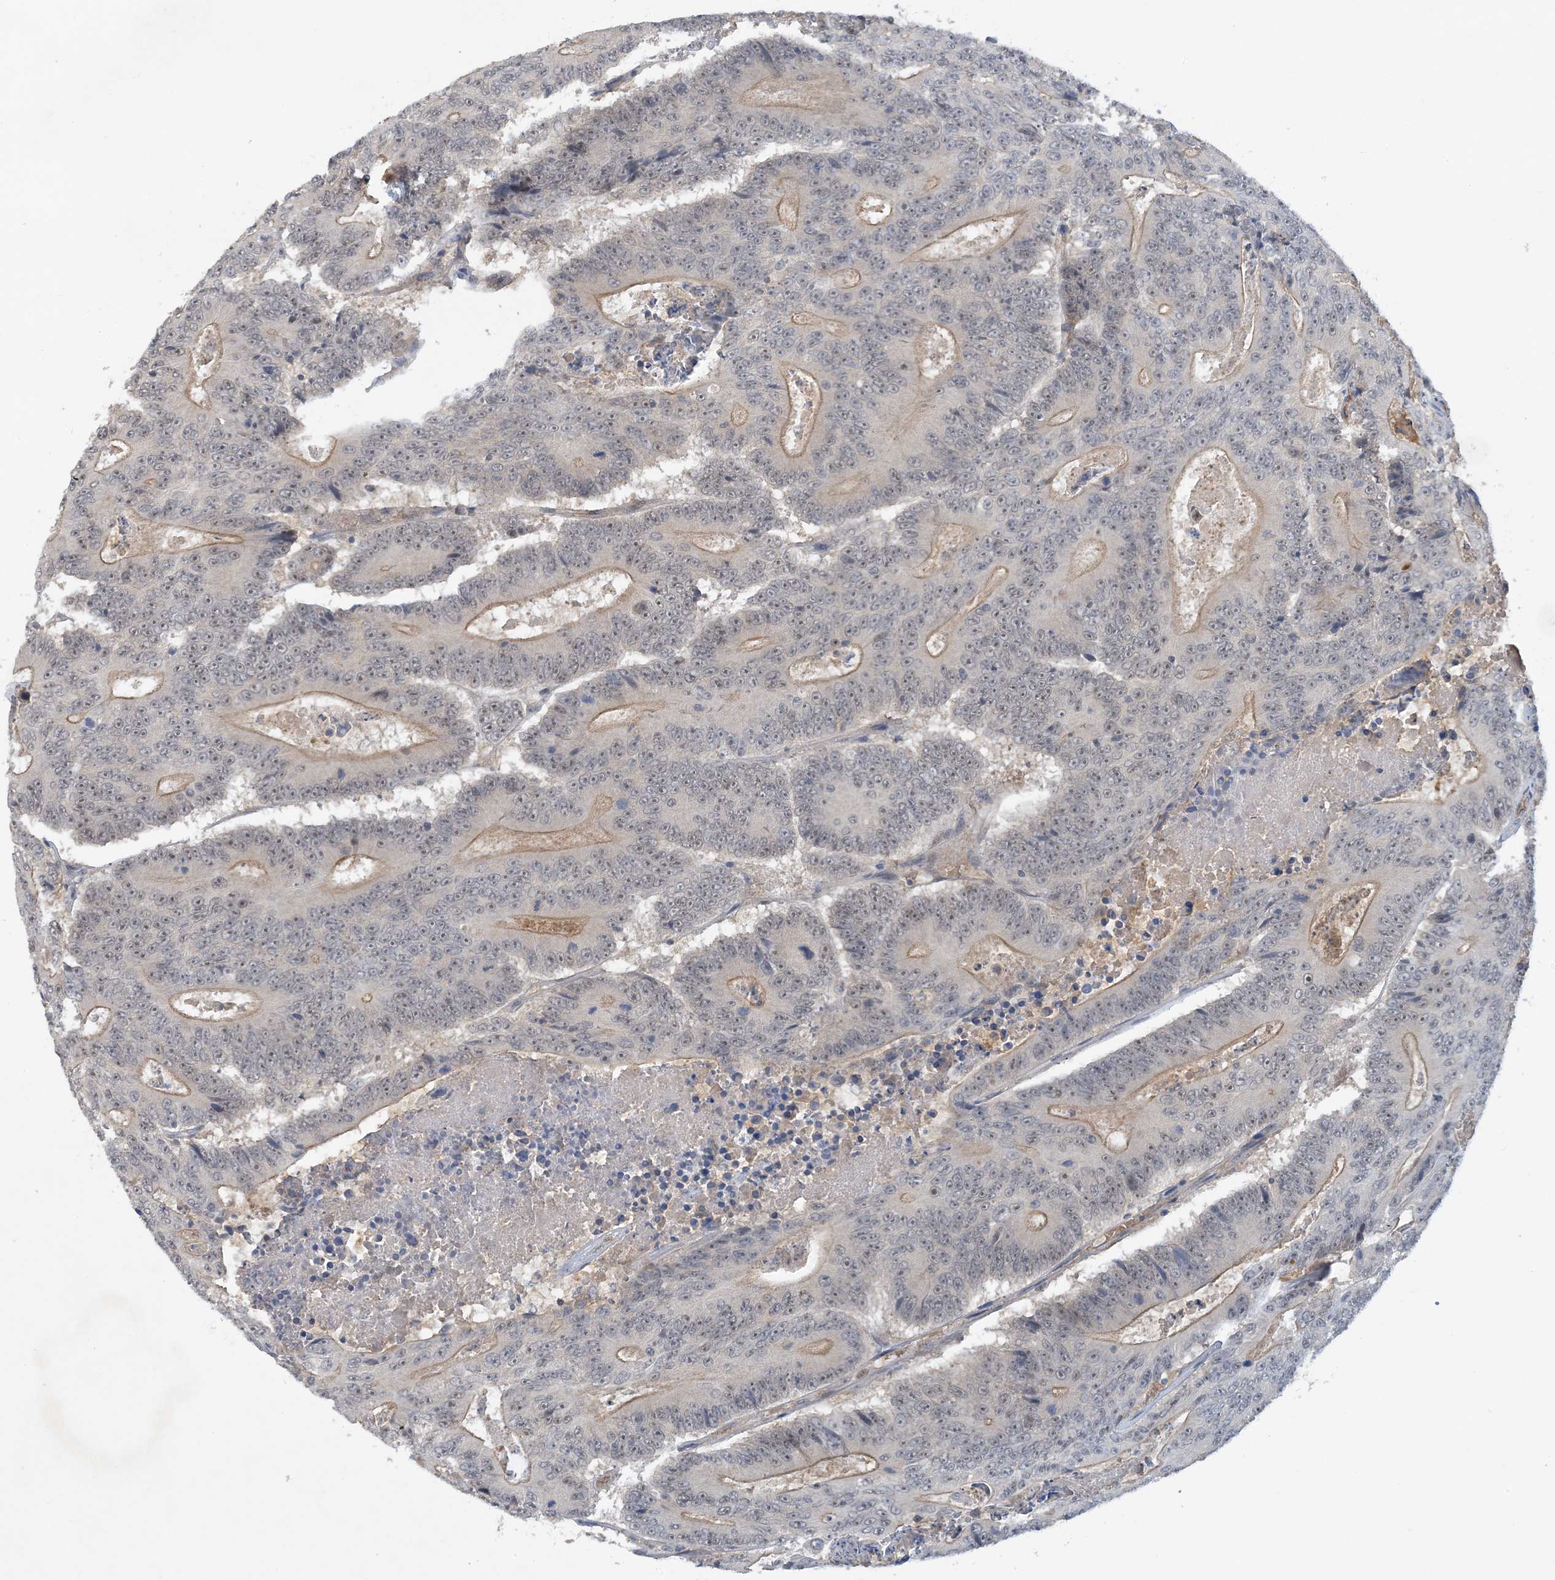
{"staining": {"intensity": "weak", "quantity": "25%-75%", "location": "cytoplasmic/membranous,nuclear"}, "tissue": "colorectal cancer", "cell_type": "Tumor cells", "image_type": "cancer", "snomed": [{"axis": "morphology", "description": "Adenocarcinoma, NOS"}, {"axis": "topography", "description": "Colon"}], "caption": "Adenocarcinoma (colorectal) was stained to show a protein in brown. There is low levels of weak cytoplasmic/membranous and nuclear staining in approximately 25%-75% of tumor cells. Using DAB (brown) and hematoxylin (blue) stains, captured at high magnification using brightfield microscopy.", "gene": "UBE2E1", "patient": {"sex": "male", "age": 83}}